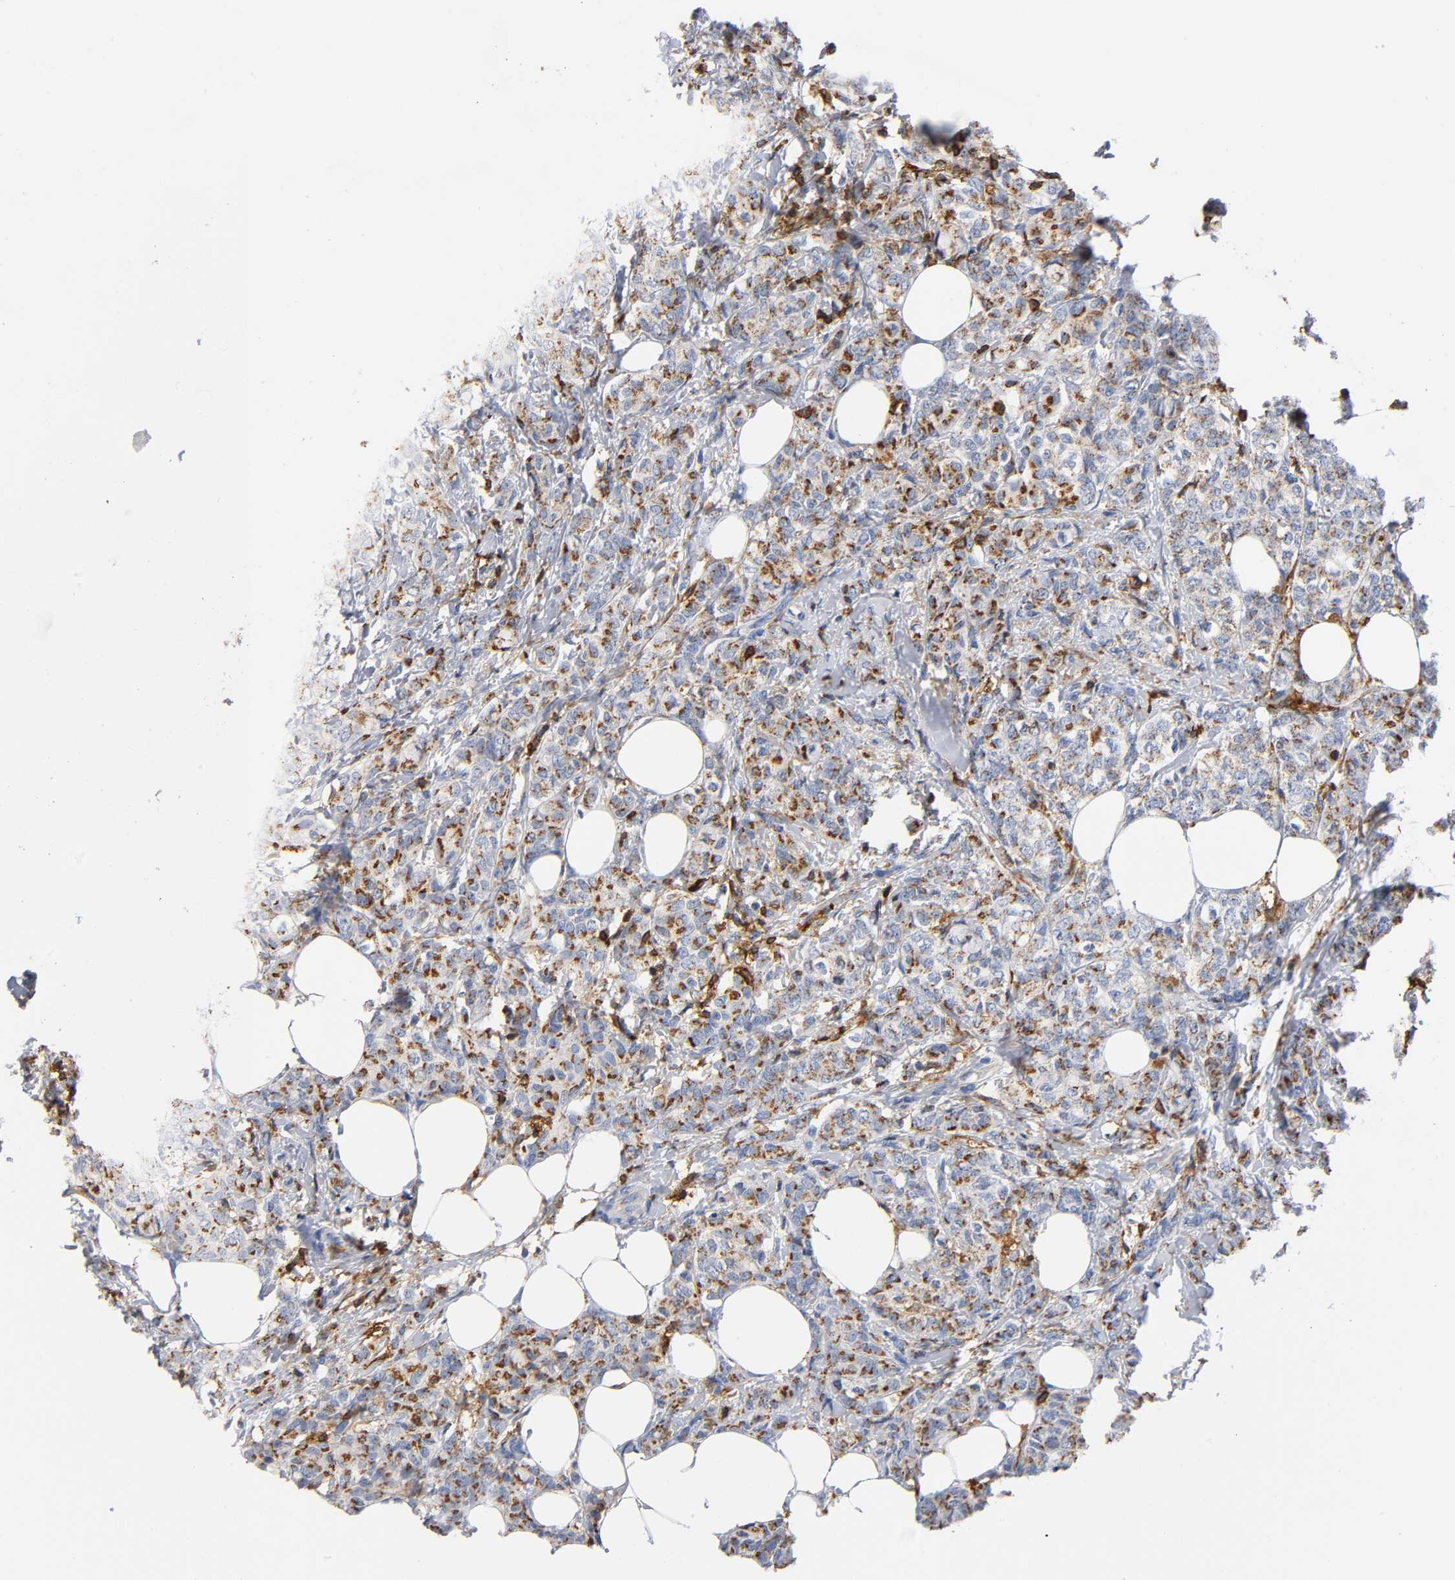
{"staining": {"intensity": "strong", "quantity": ">75%", "location": "cytoplasmic/membranous"}, "tissue": "breast cancer", "cell_type": "Tumor cells", "image_type": "cancer", "snomed": [{"axis": "morphology", "description": "Lobular carcinoma"}, {"axis": "topography", "description": "Breast"}], "caption": "DAB immunohistochemical staining of human lobular carcinoma (breast) exhibits strong cytoplasmic/membranous protein staining in approximately >75% of tumor cells.", "gene": "CAPN10", "patient": {"sex": "female", "age": 60}}